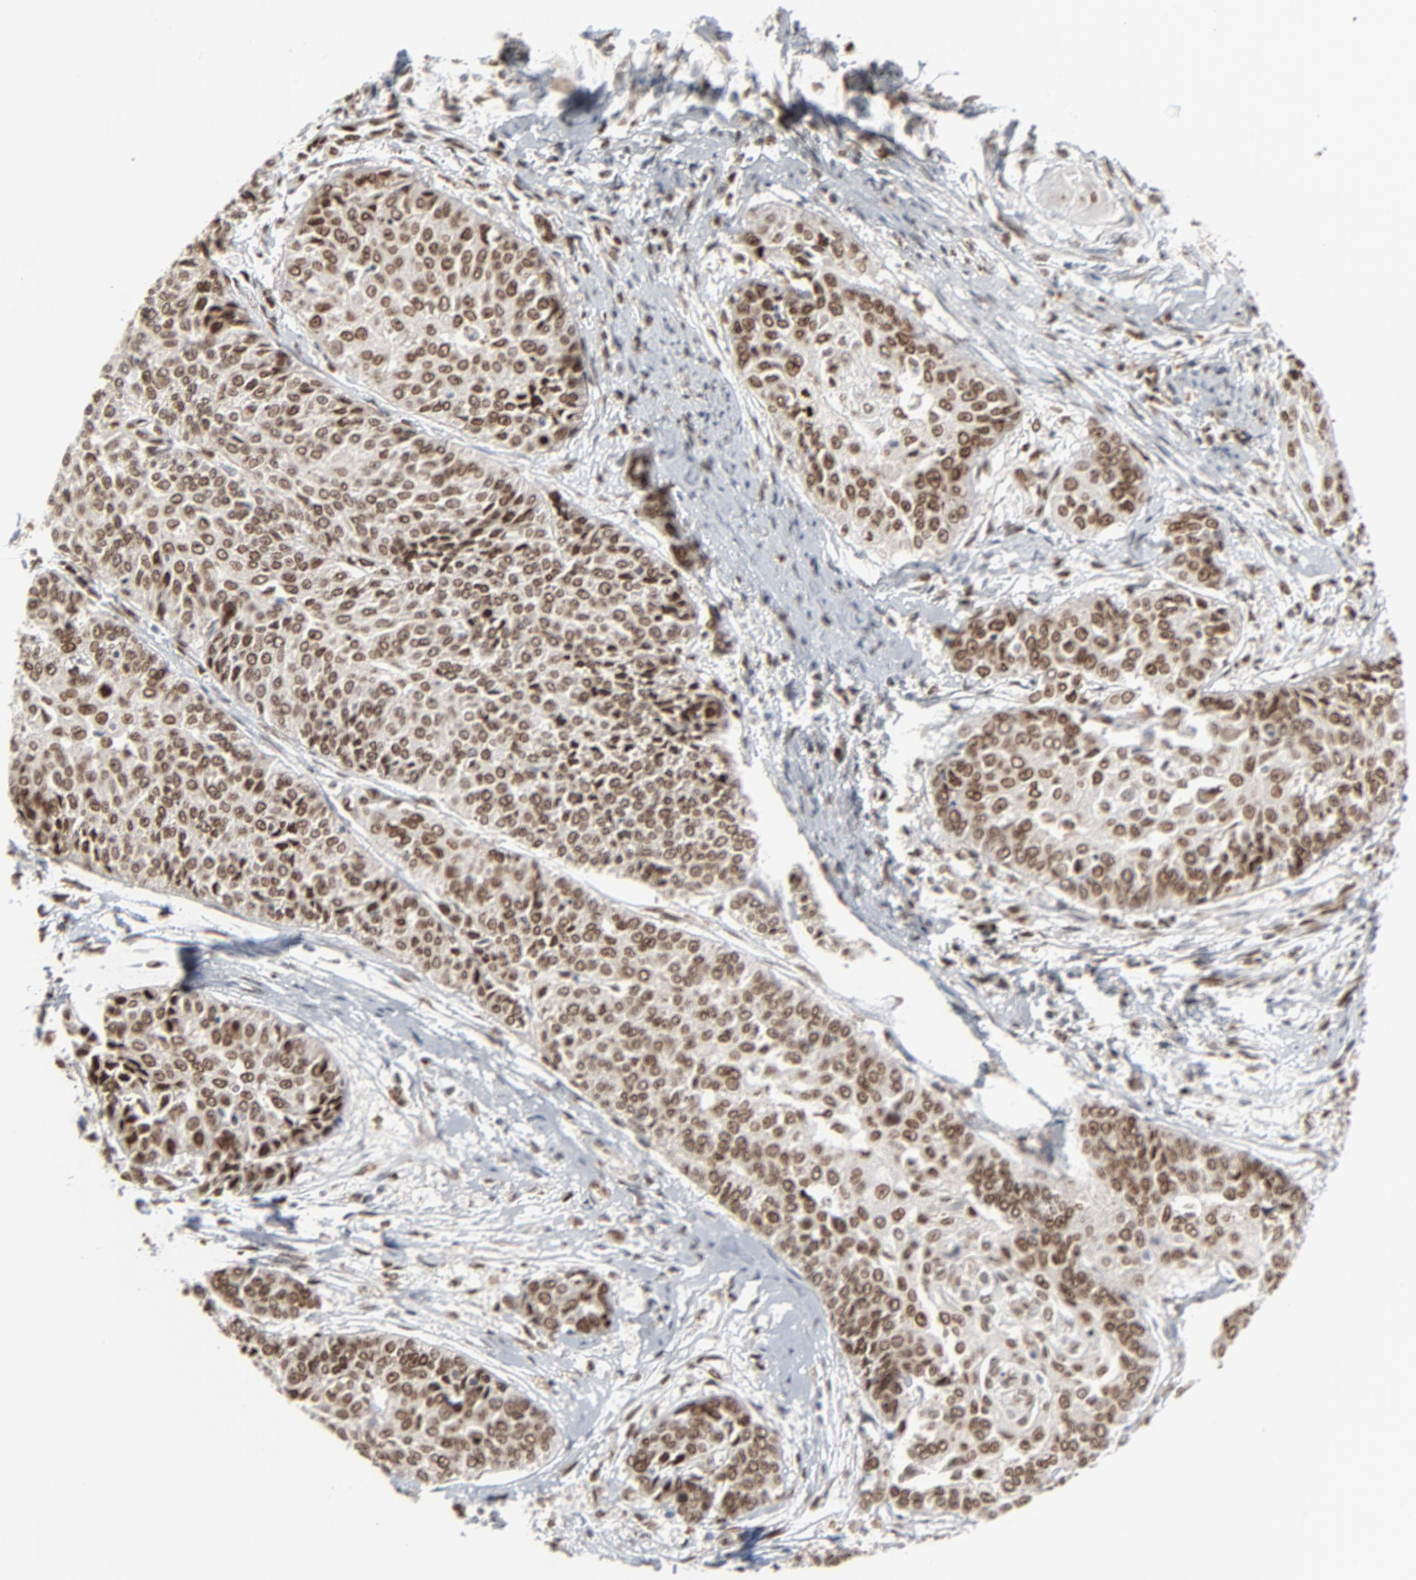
{"staining": {"intensity": "strong", "quantity": ">75%", "location": "nuclear"}, "tissue": "cervical cancer", "cell_type": "Tumor cells", "image_type": "cancer", "snomed": [{"axis": "morphology", "description": "Squamous cell carcinoma, NOS"}, {"axis": "topography", "description": "Cervix"}], "caption": "There is high levels of strong nuclear expression in tumor cells of cervical cancer, as demonstrated by immunohistochemical staining (brown color).", "gene": "CUX1", "patient": {"sex": "female", "age": 64}}